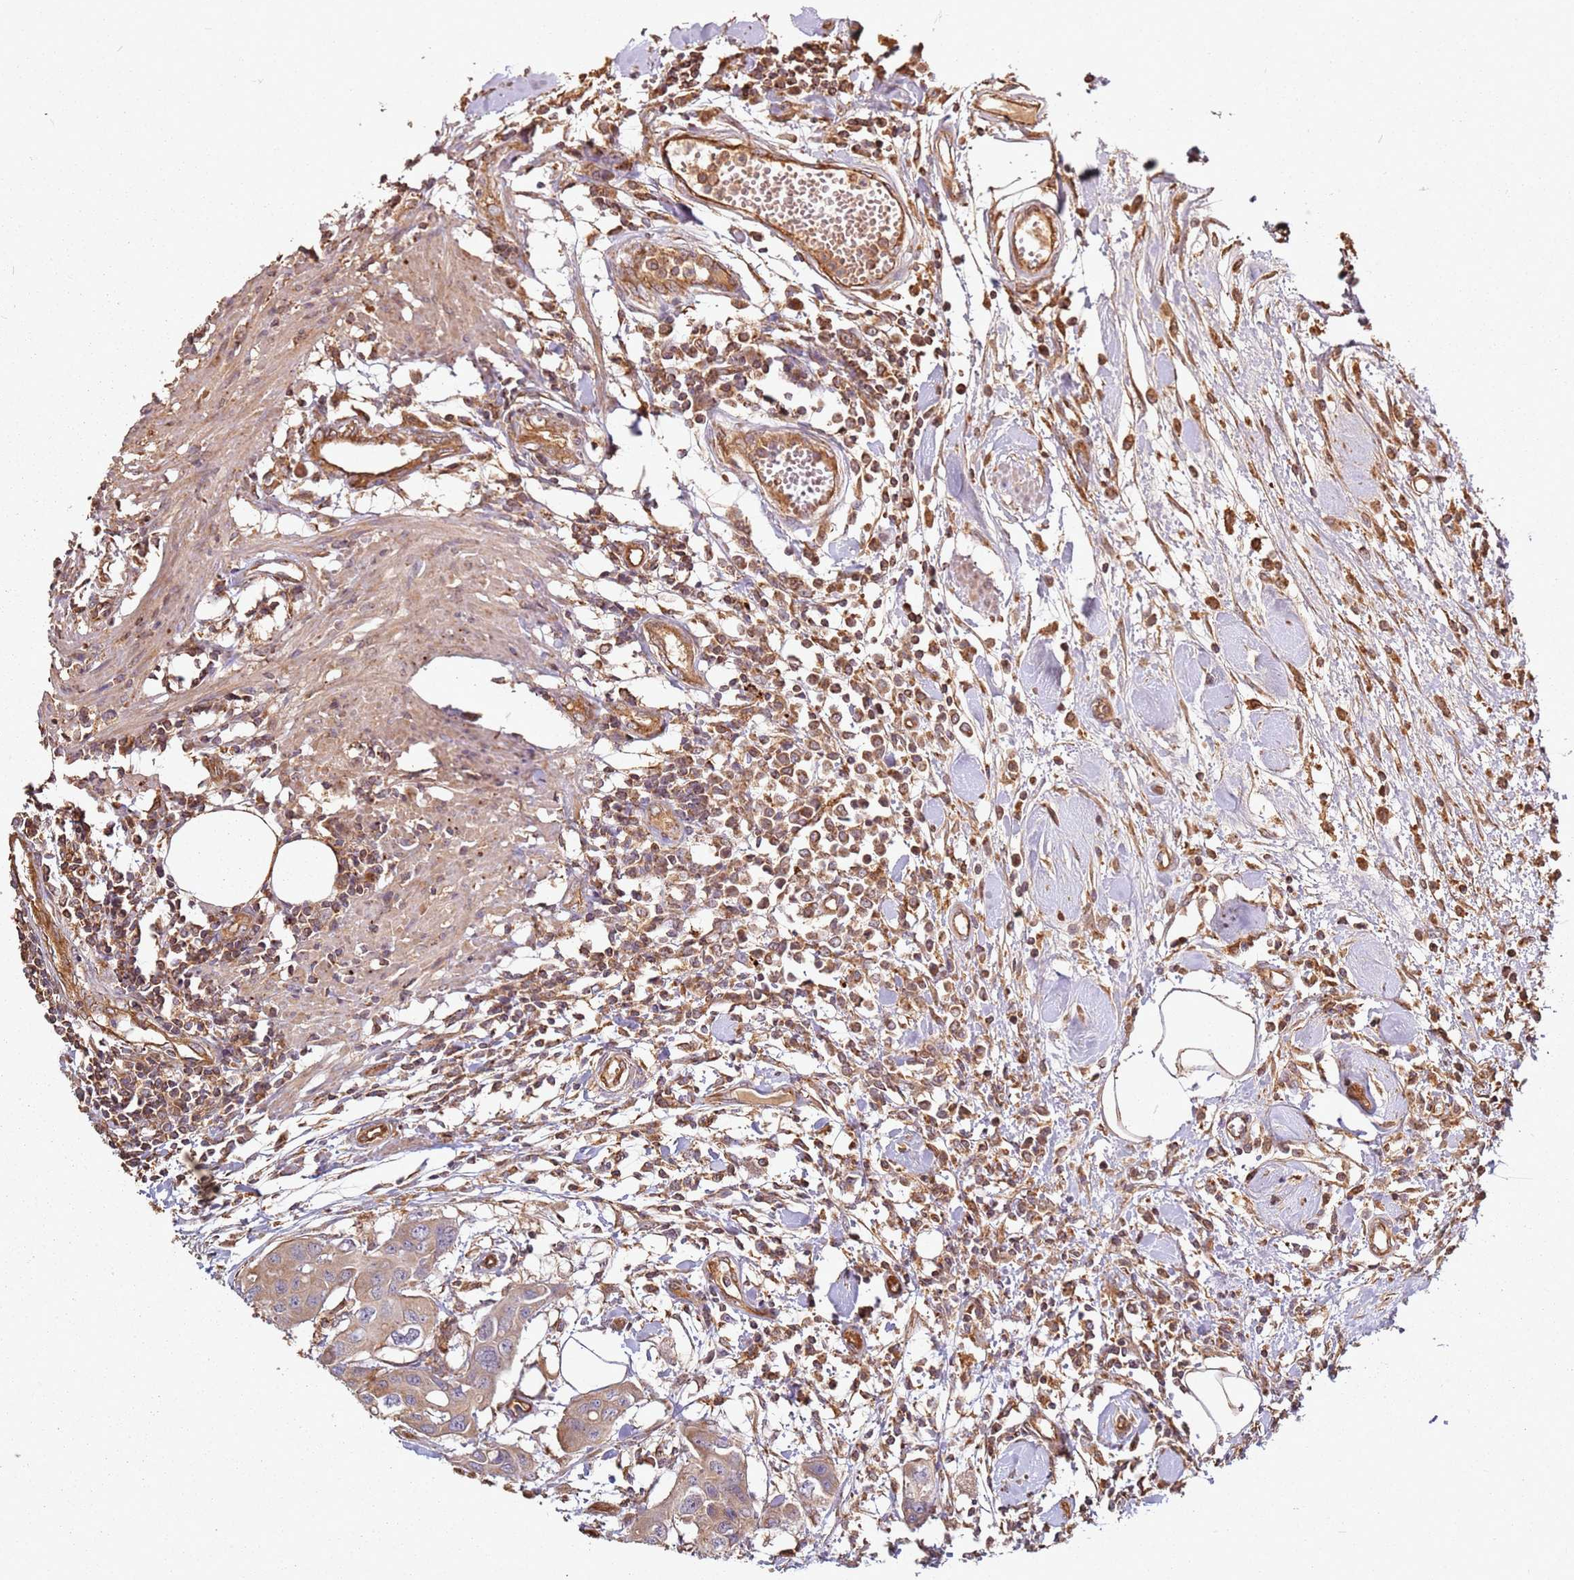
{"staining": {"intensity": "moderate", "quantity": ">75%", "location": "cytoplasmic/membranous"}, "tissue": "colorectal cancer", "cell_type": "Tumor cells", "image_type": "cancer", "snomed": [{"axis": "morphology", "description": "Adenocarcinoma, NOS"}, {"axis": "topography", "description": "Colon"}], "caption": "Adenocarcinoma (colorectal) stained for a protein displays moderate cytoplasmic/membranous positivity in tumor cells. Using DAB (3,3'-diaminobenzidine) (brown) and hematoxylin (blue) stains, captured at high magnification using brightfield microscopy.", "gene": "SCGB2B2", "patient": {"sex": "male", "age": 77}}